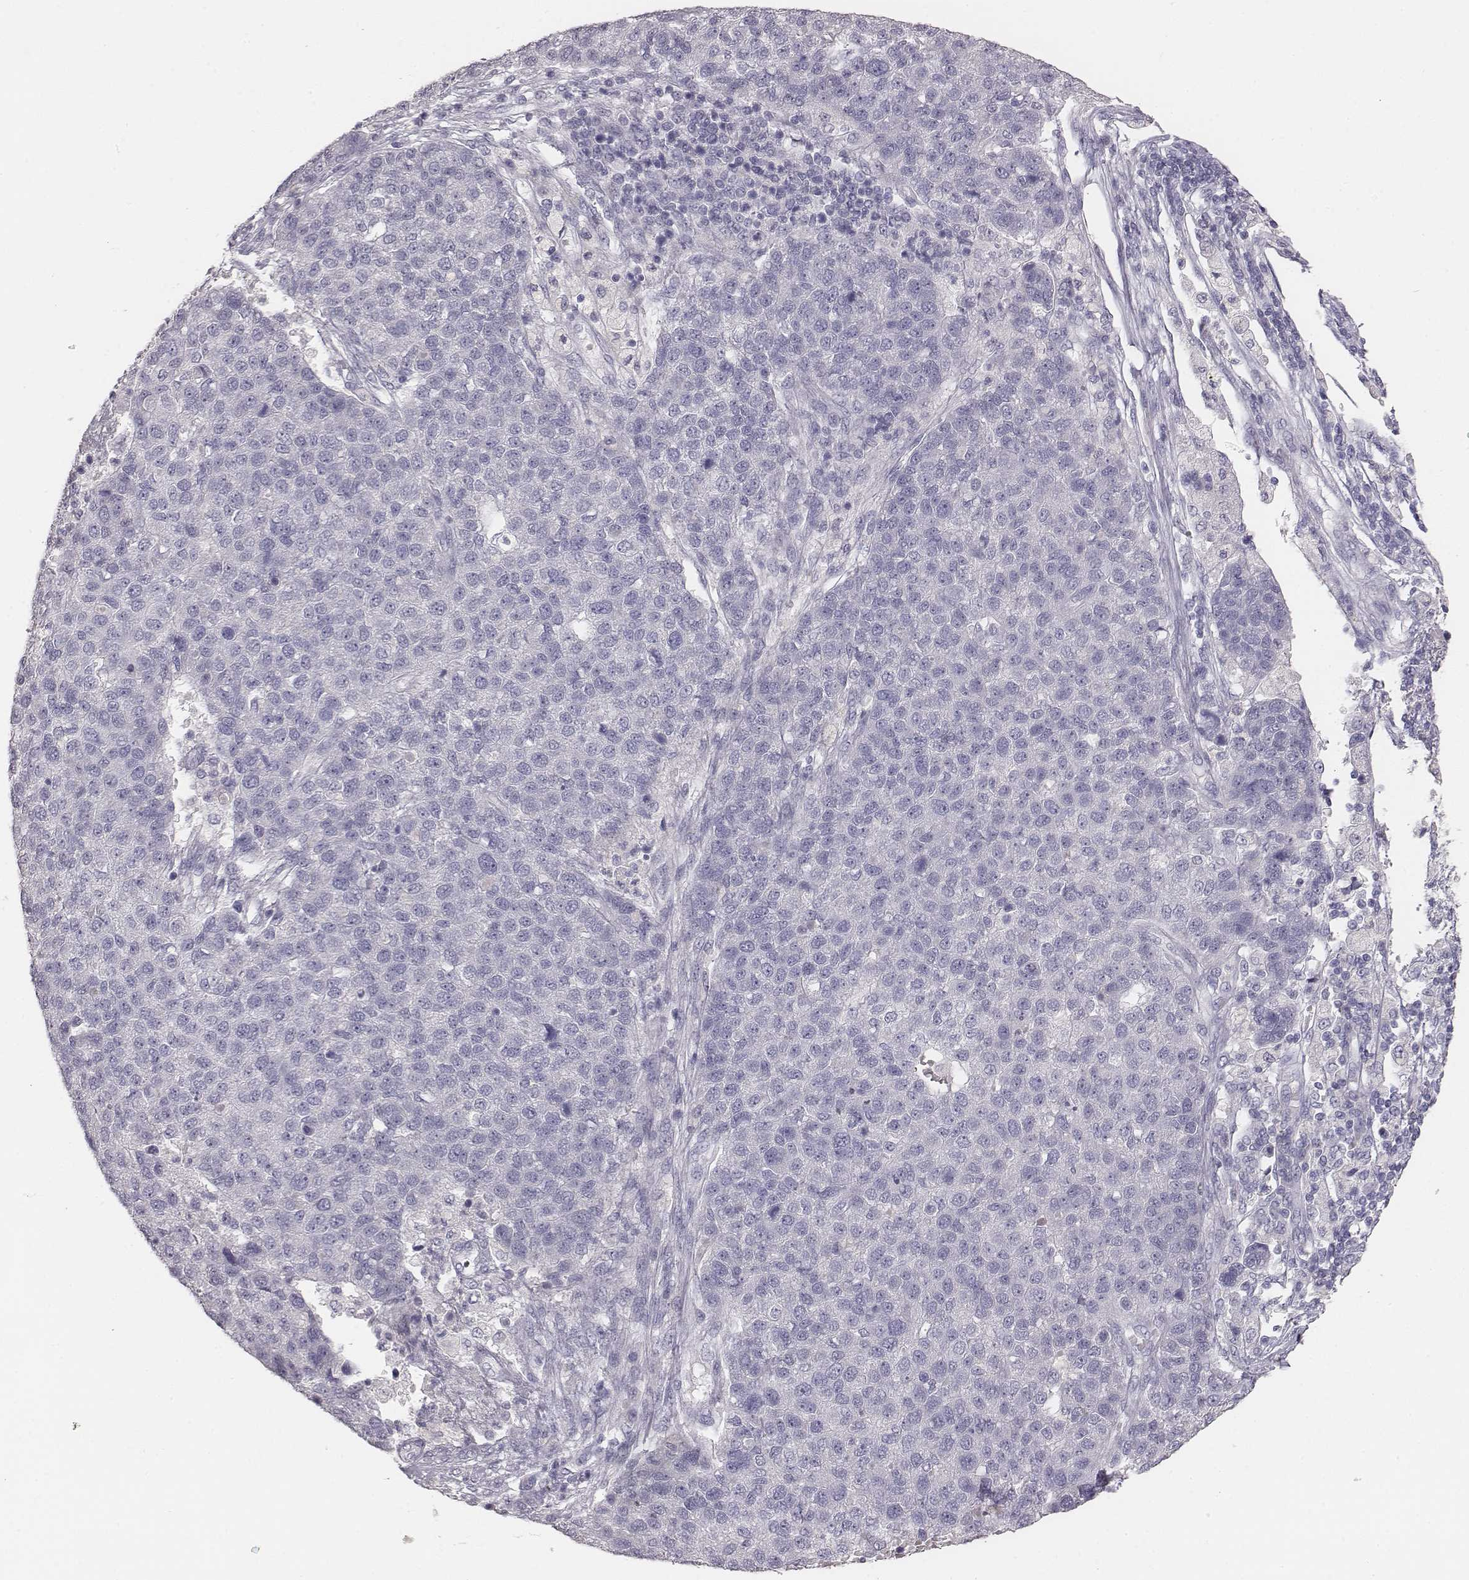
{"staining": {"intensity": "negative", "quantity": "none", "location": "none"}, "tissue": "pancreatic cancer", "cell_type": "Tumor cells", "image_type": "cancer", "snomed": [{"axis": "morphology", "description": "Adenocarcinoma, NOS"}, {"axis": "topography", "description": "Pancreas"}], "caption": "This is a micrograph of immunohistochemistry (IHC) staining of pancreatic cancer, which shows no staining in tumor cells.", "gene": "MYH6", "patient": {"sex": "female", "age": 61}}